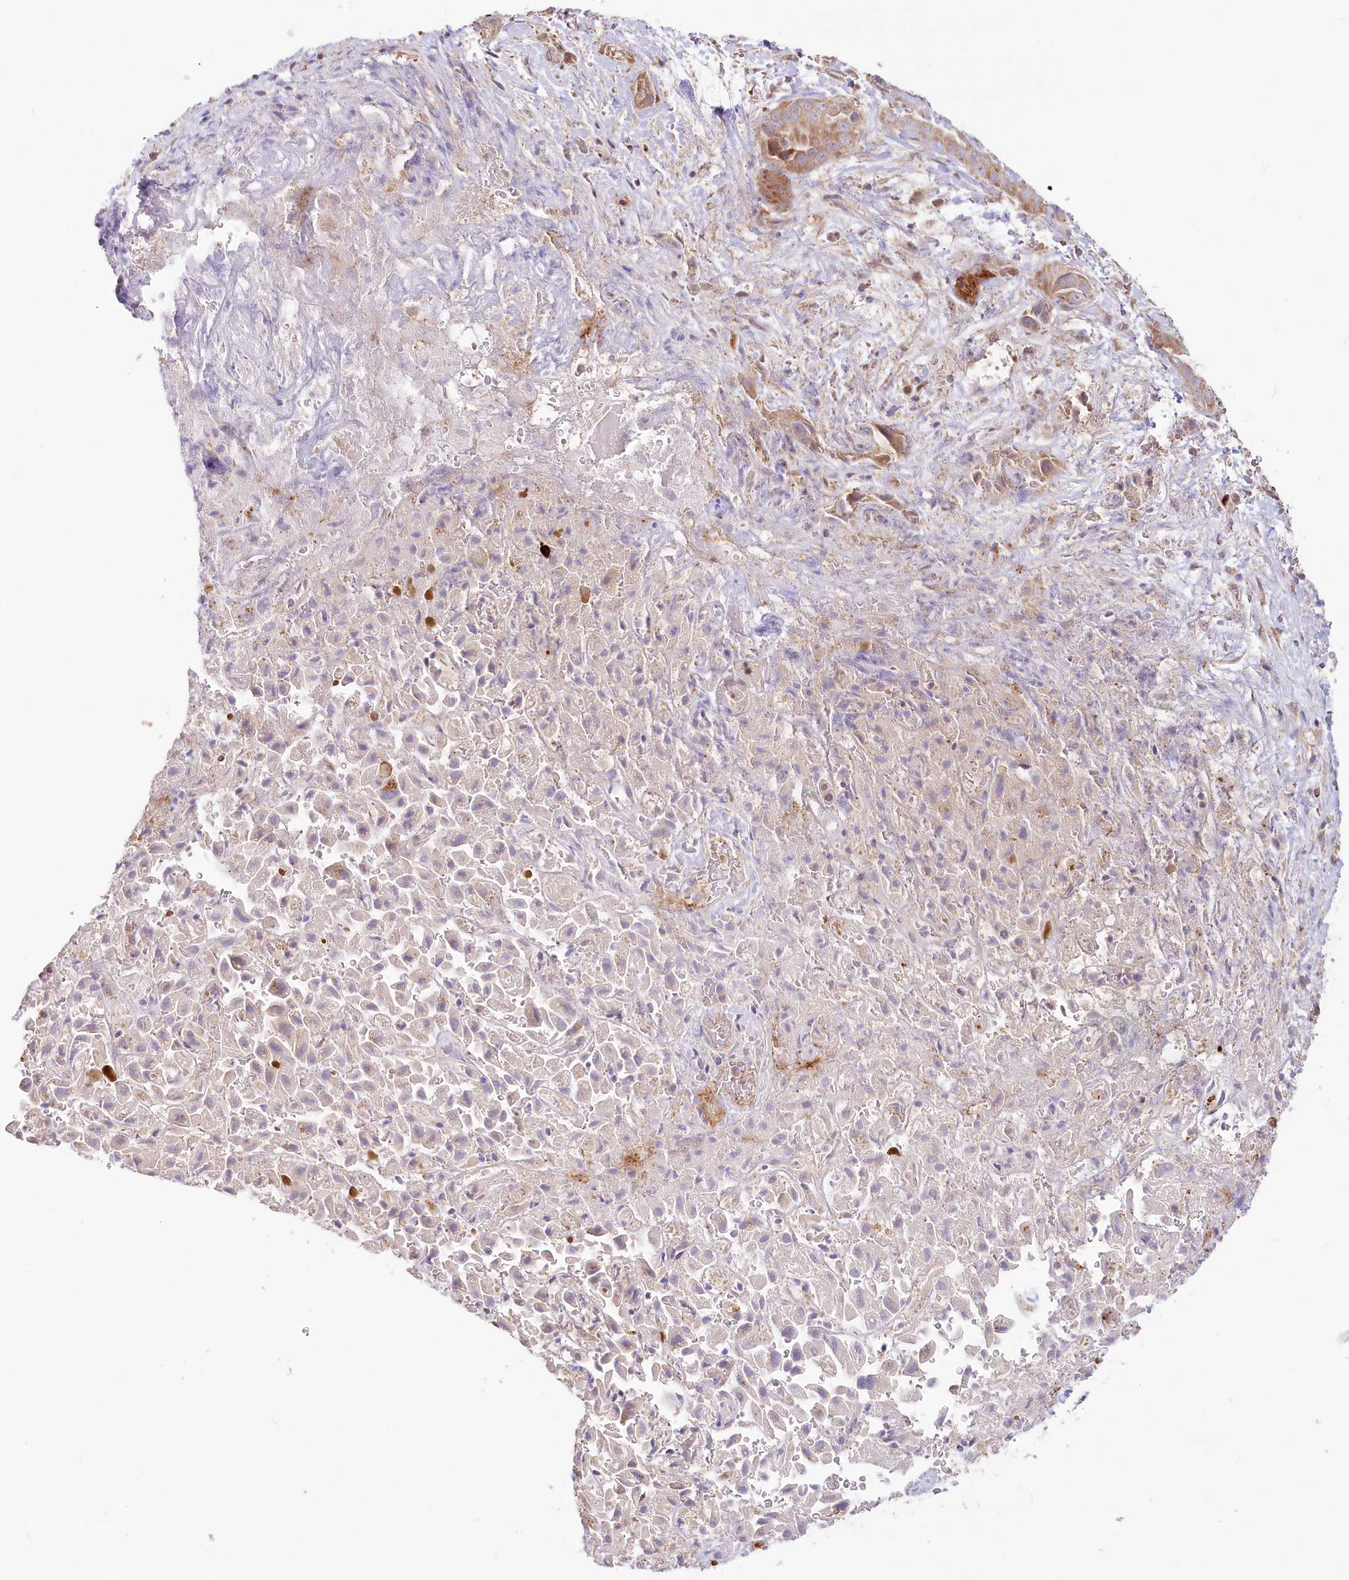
{"staining": {"intensity": "negative", "quantity": "none", "location": "none"}, "tissue": "liver cancer", "cell_type": "Tumor cells", "image_type": "cancer", "snomed": [{"axis": "morphology", "description": "Cholangiocarcinoma"}, {"axis": "topography", "description": "Liver"}], "caption": "Image shows no significant protein positivity in tumor cells of liver cancer (cholangiocarcinoma).", "gene": "CEP70", "patient": {"sex": "female", "age": 52}}